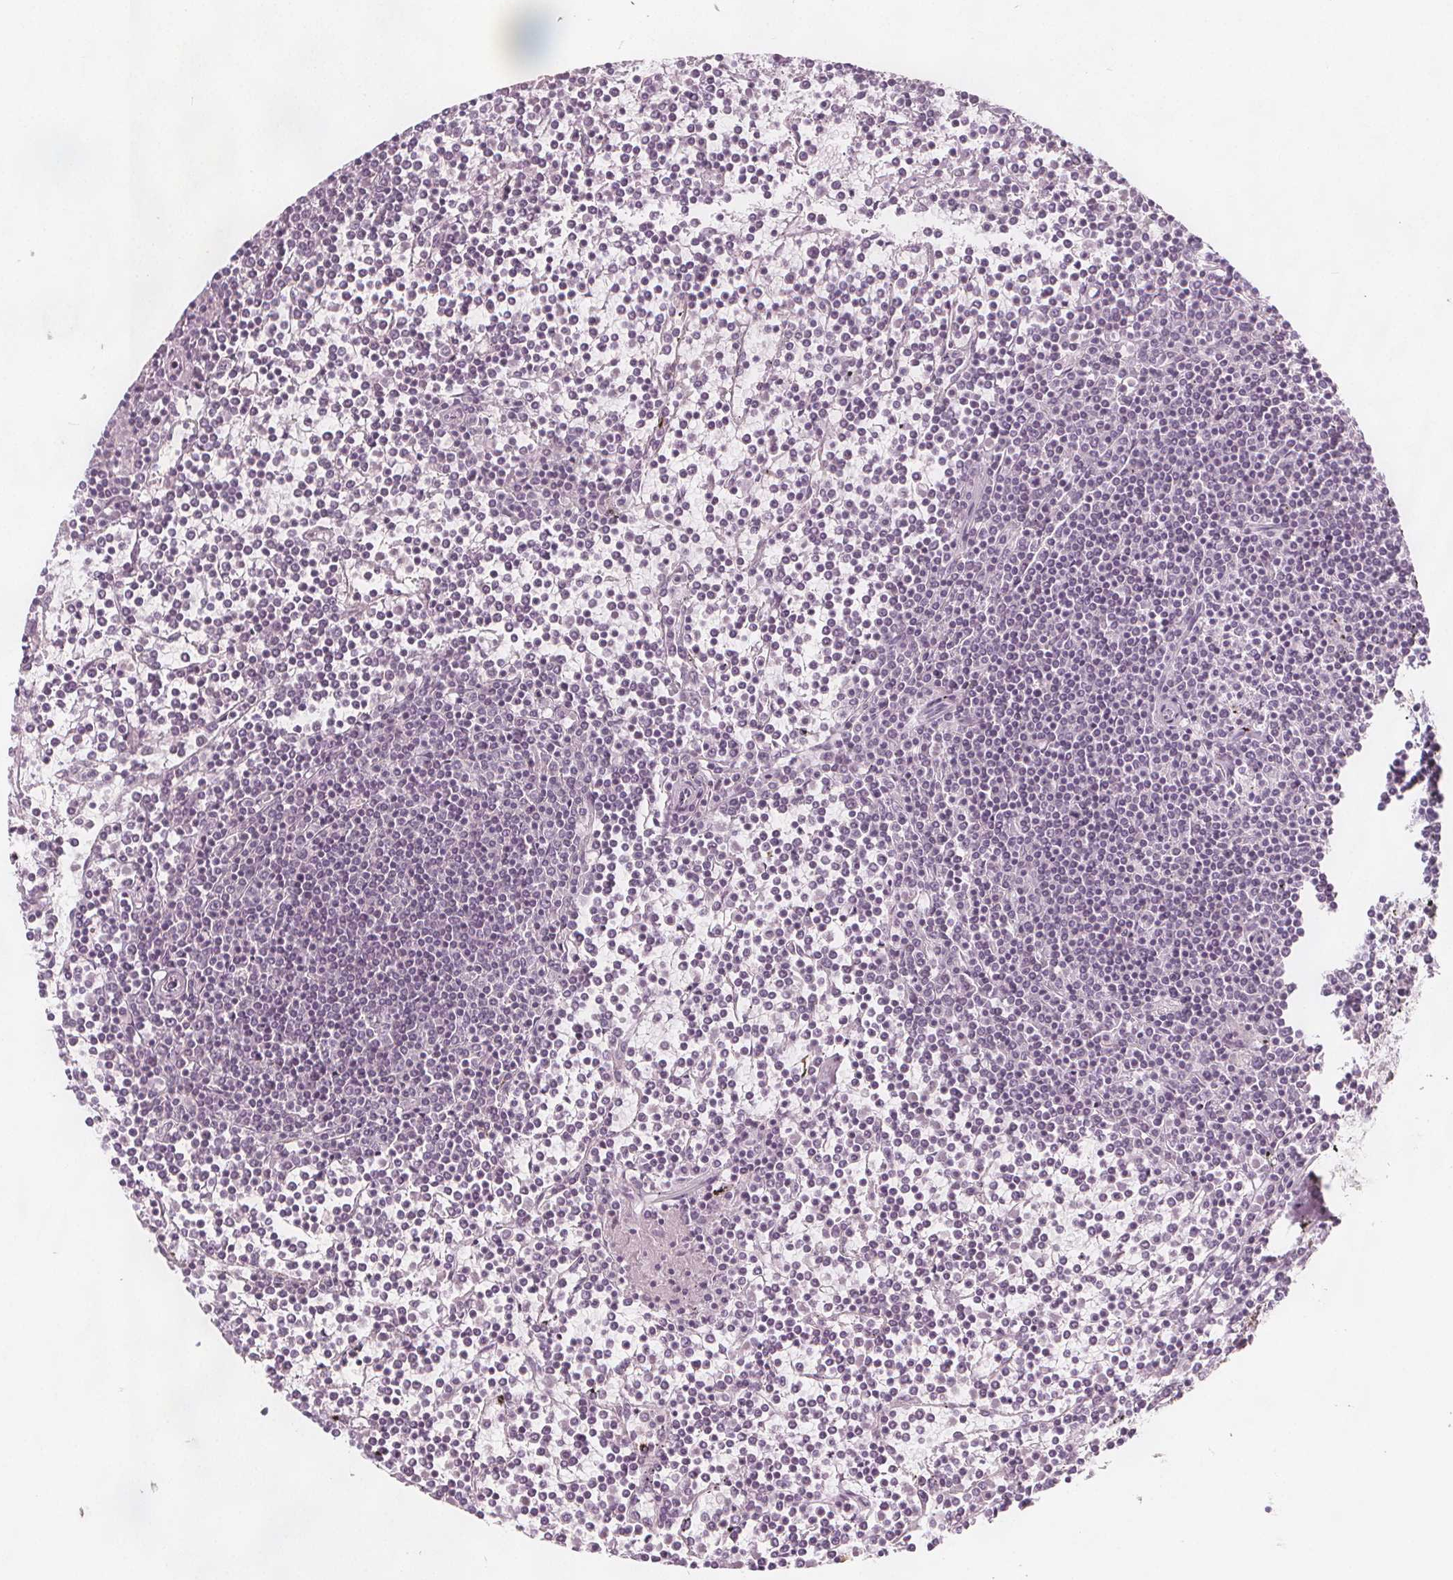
{"staining": {"intensity": "negative", "quantity": "none", "location": "none"}, "tissue": "lymphoma", "cell_type": "Tumor cells", "image_type": "cancer", "snomed": [{"axis": "morphology", "description": "Malignant lymphoma, non-Hodgkin's type, Low grade"}, {"axis": "topography", "description": "Spleen"}], "caption": "IHC histopathology image of human lymphoma stained for a protein (brown), which displays no positivity in tumor cells.", "gene": "C1orf167", "patient": {"sex": "female", "age": 19}}